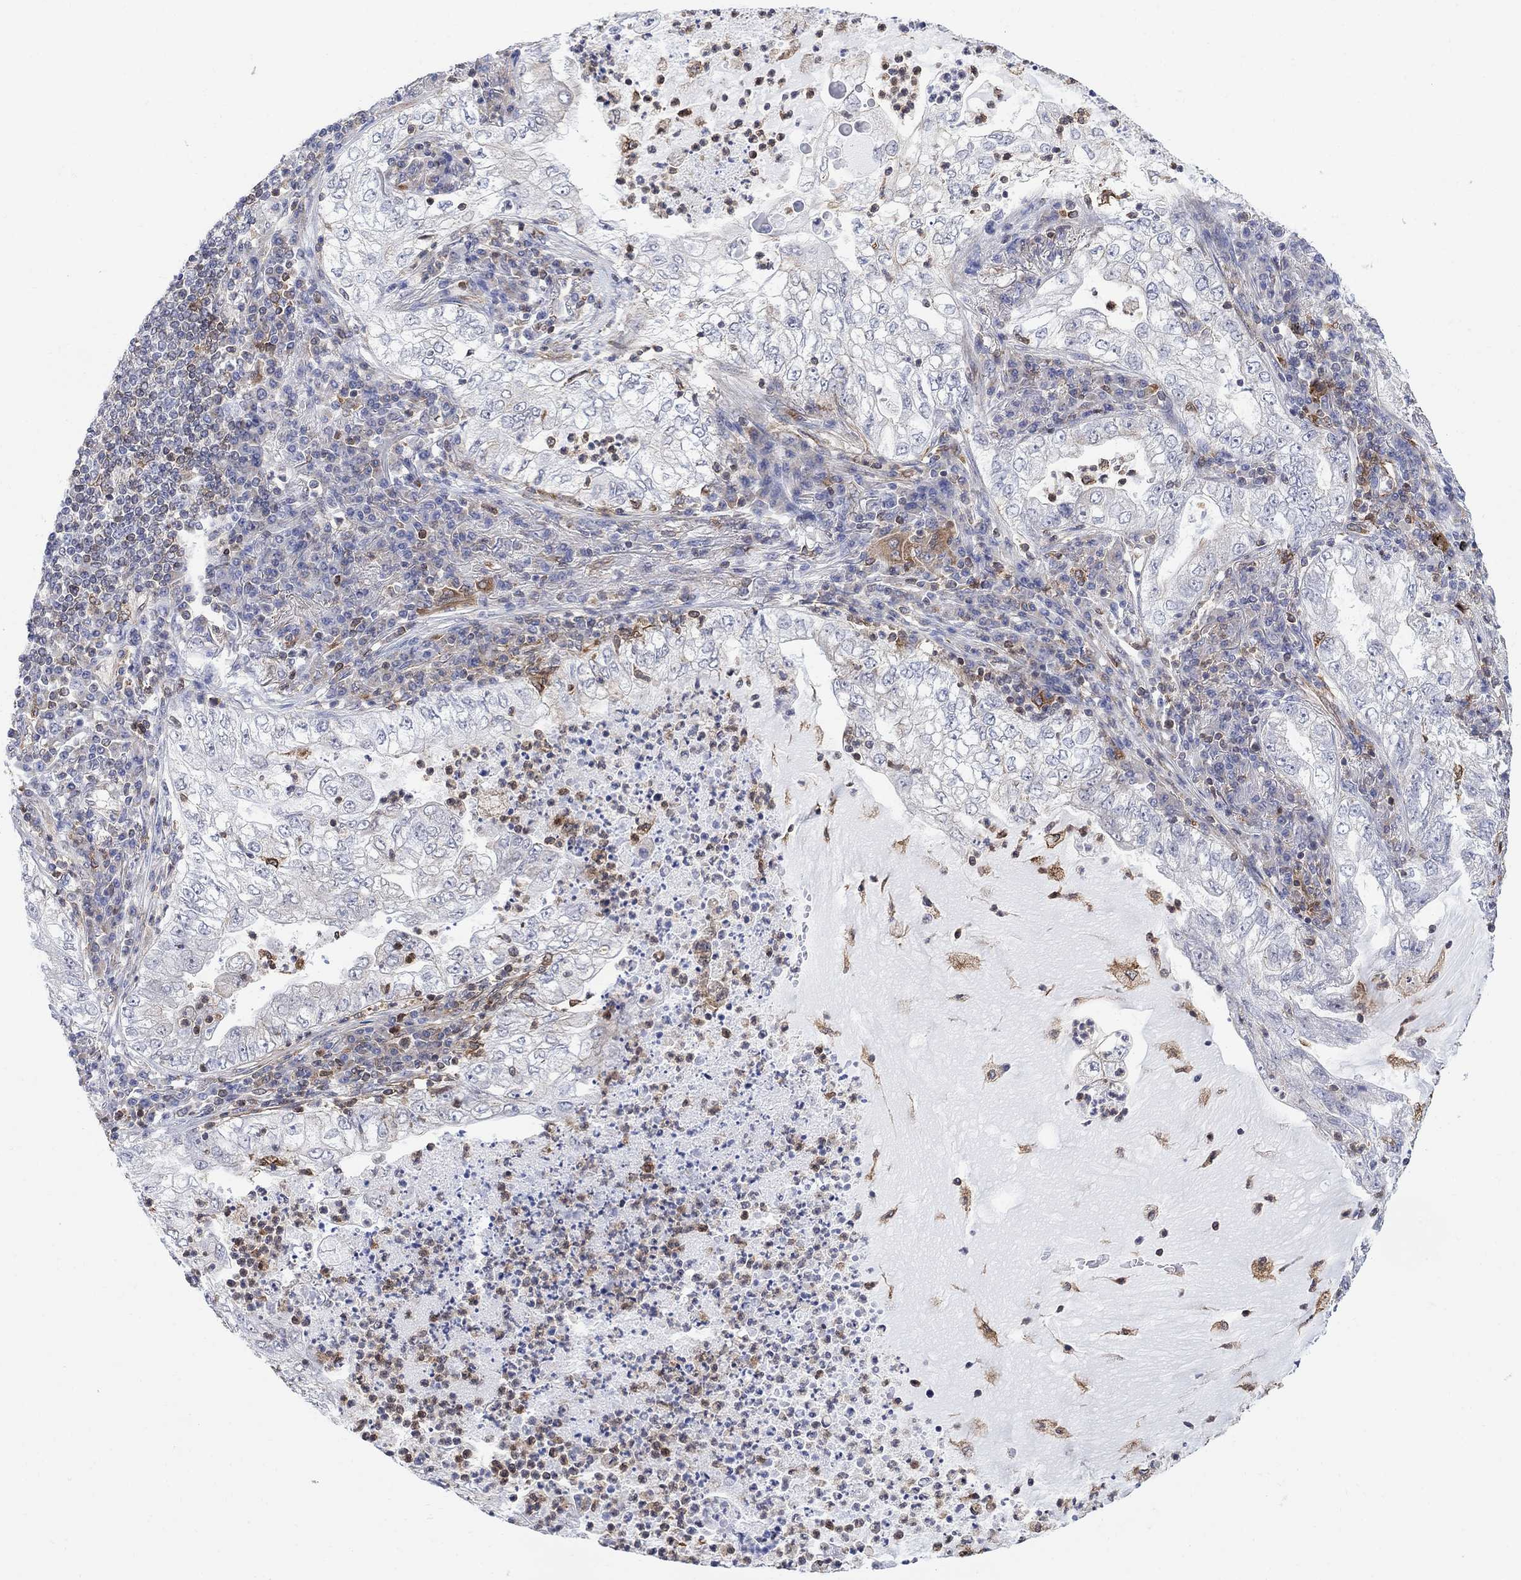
{"staining": {"intensity": "negative", "quantity": "none", "location": "none"}, "tissue": "lung cancer", "cell_type": "Tumor cells", "image_type": "cancer", "snomed": [{"axis": "morphology", "description": "Adenocarcinoma, NOS"}, {"axis": "topography", "description": "Lung"}], "caption": "This is a photomicrograph of immunohistochemistry staining of lung cancer (adenocarcinoma), which shows no staining in tumor cells.", "gene": "GBP5", "patient": {"sex": "female", "age": 73}}